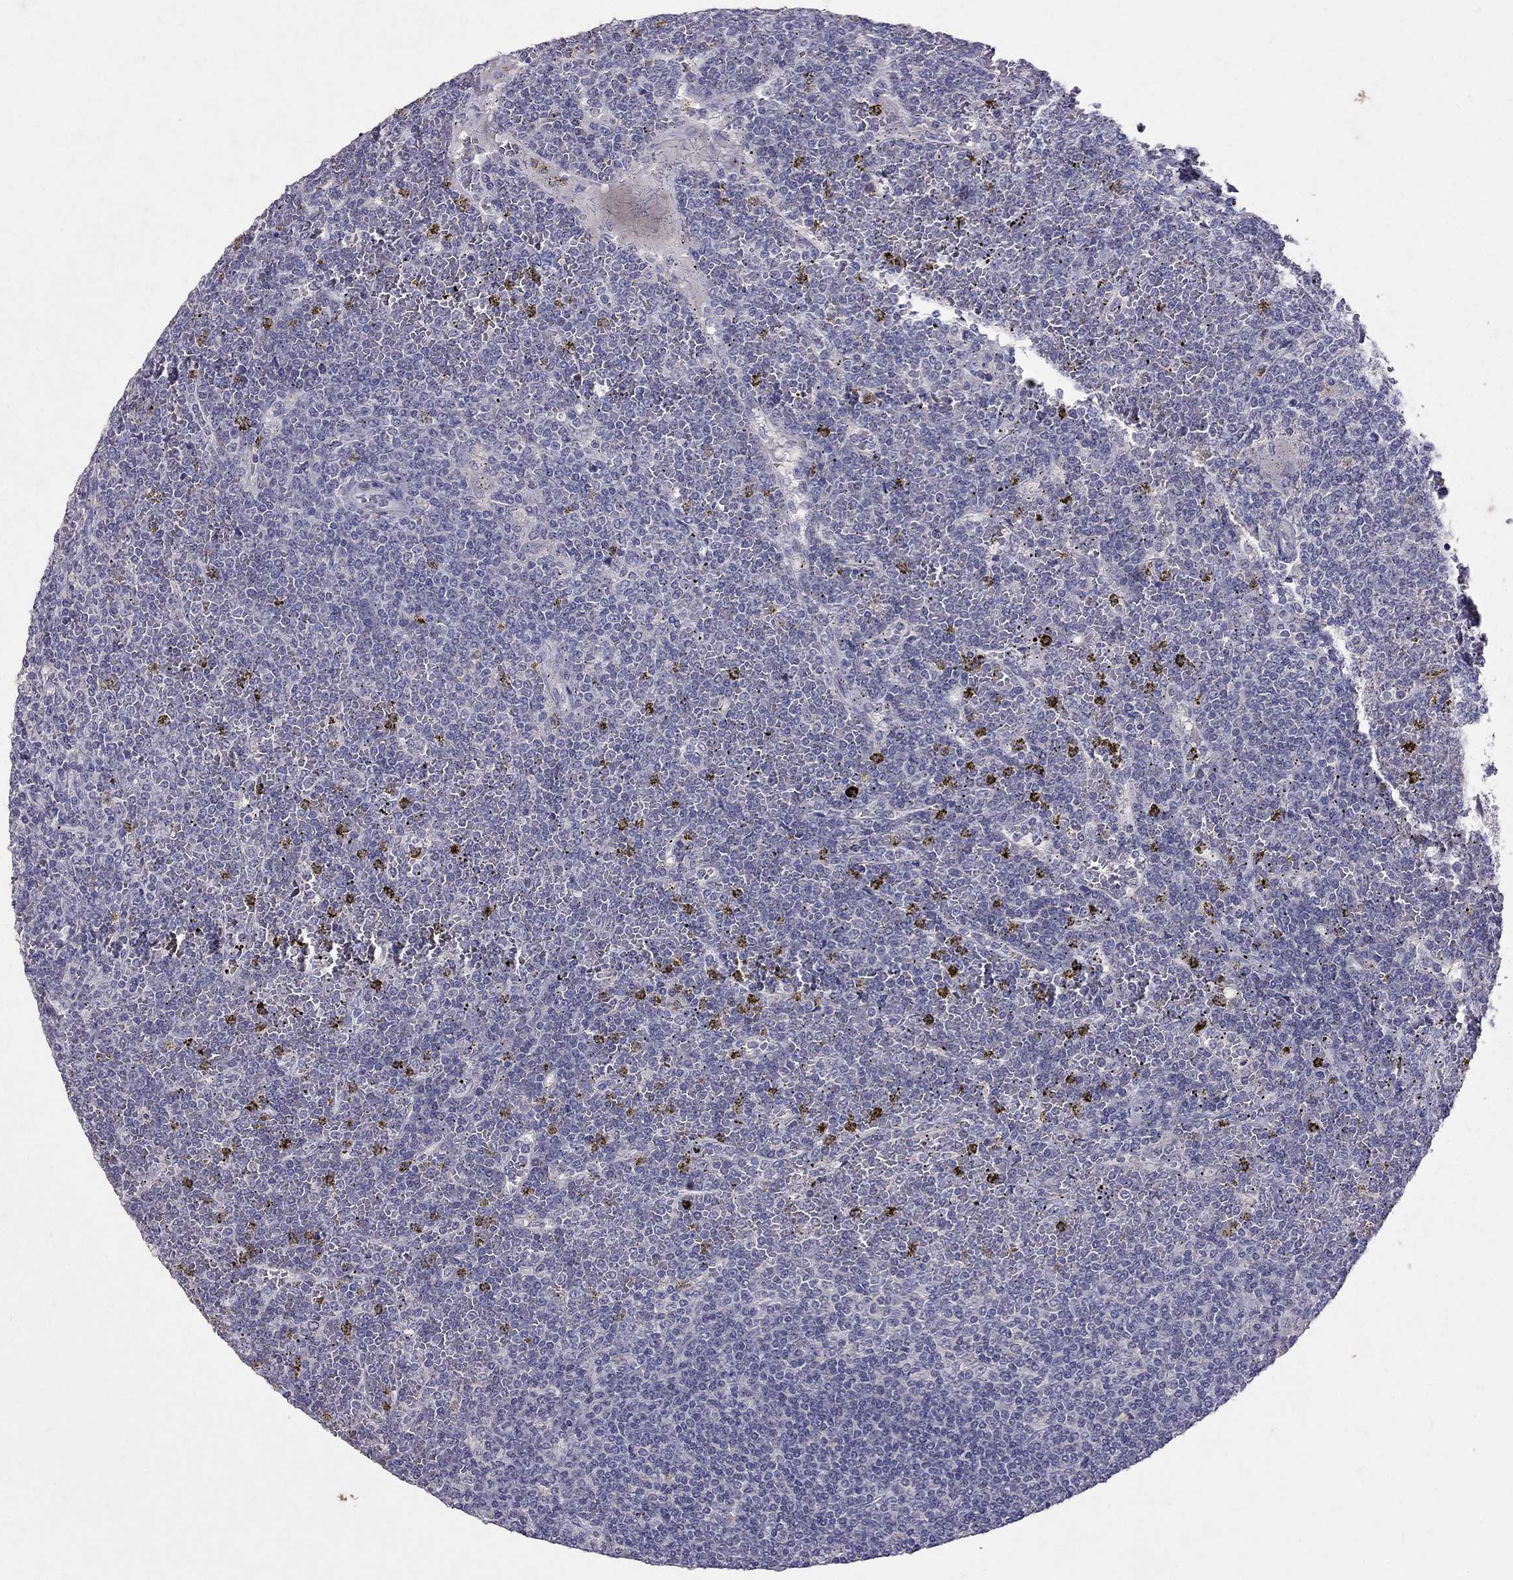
{"staining": {"intensity": "negative", "quantity": "none", "location": "none"}, "tissue": "lymphoma", "cell_type": "Tumor cells", "image_type": "cancer", "snomed": [{"axis": "morphology", "description": "Malignant lymphoma, non-Hodgkin's type, Low grade"}, {"axis": "topography", "description": "Spleen"}], "caption": "A histopathology image of lymphoma stained for a protein reveals no brown staining in tumor cells.", "gene": "FST", "patient": {"sex": "female", "age": 19}}